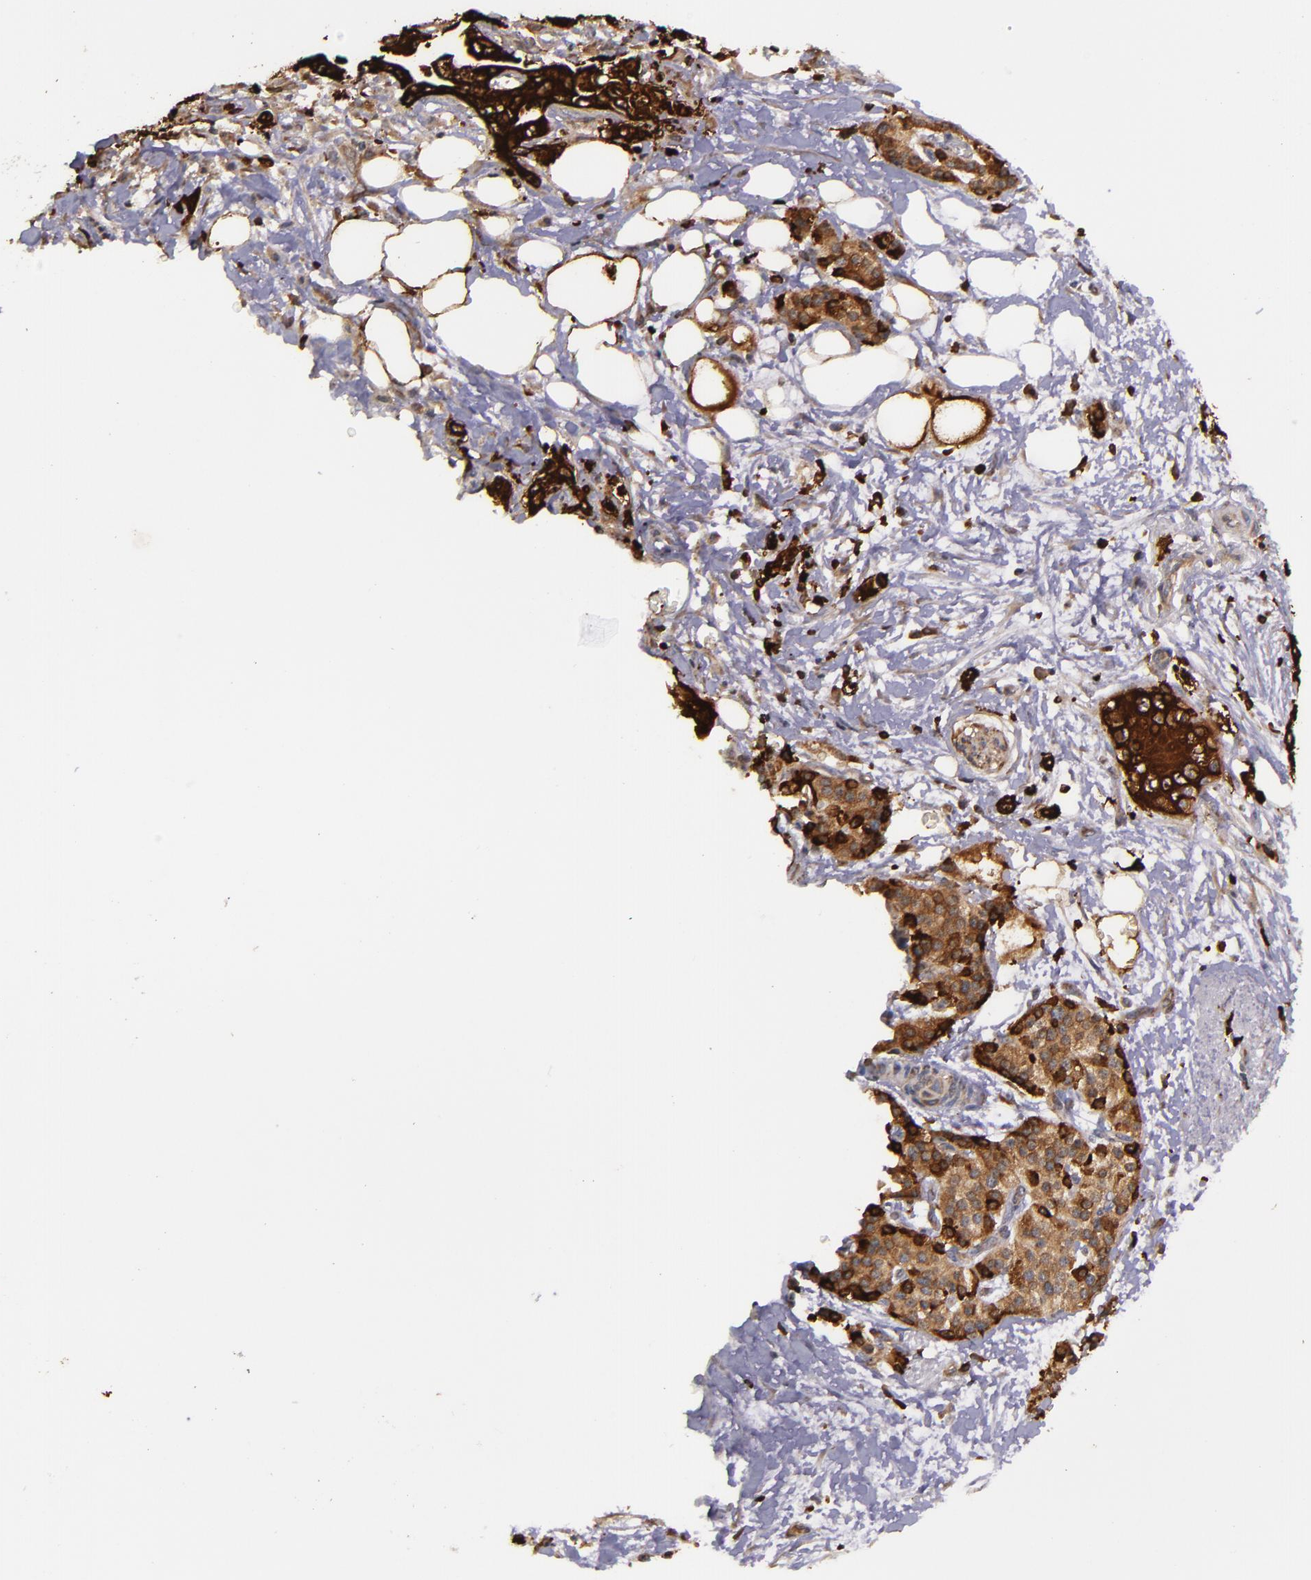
{"staining": {"intensity": "strong", "quantity": ">75%", "location": "cytoplasmic/membranous"}, "tissue": "pancreatic cancer", "cell_type": "Tumor cells", "image_type": "cancer", "snomed": [{"axis": "morphology", "description": "Adenocarcinoma, NOS"}, {"axis": "topography", "description": "Pancreas"}], "caption": "The image demonstrates a brown stain indicating the presence of a protein in the cytoplasmic/membranous of tumor cells in pancreatic cancer (adenocarcinoma).", "gene": "SLC9A3R1", "patient": {"sex": "female", "age": 66}}